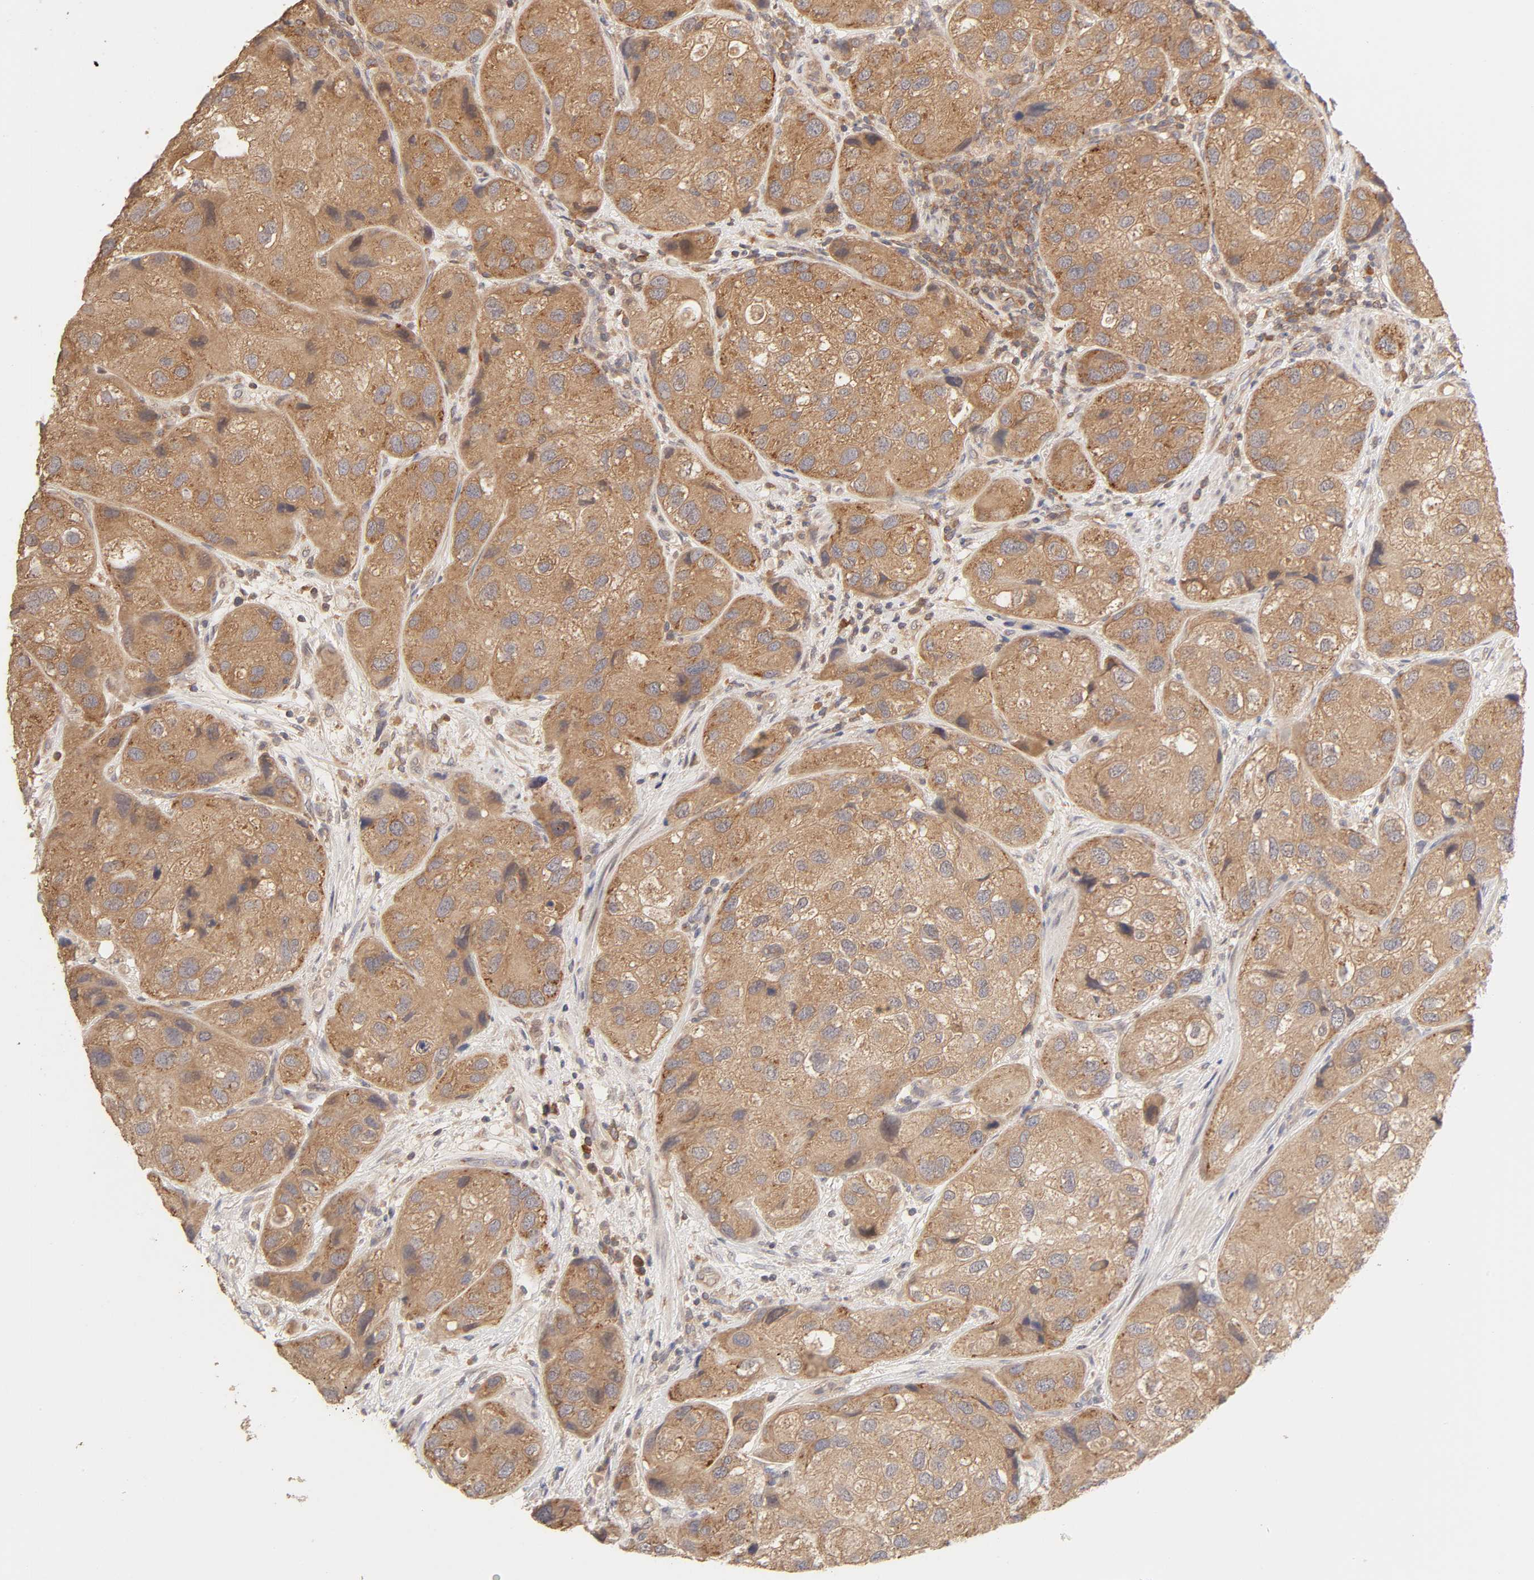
{"staining": {"intensity": "moderate", "quantity": ">75%", "location": "cytoplasmic/membranous"}, "tissue": "urothelial cancer", "cell_type": "Tumor cells", "image_type": "cancer", "snomed": [{"axis": "morphology", "description": "Urothelial carcinoma, High grade"}, {"axis": "topography", "description": "Urinary bladder"}], "caption": "Immunohistochemical staining of human urothelial cancer demonstrates medium levels of moderate cytoplasmic/membranous protein positivity in approximately >75% of tumor cells.", "gene": "AP1G2", "patient": {"sex": "female", "age": 64}}